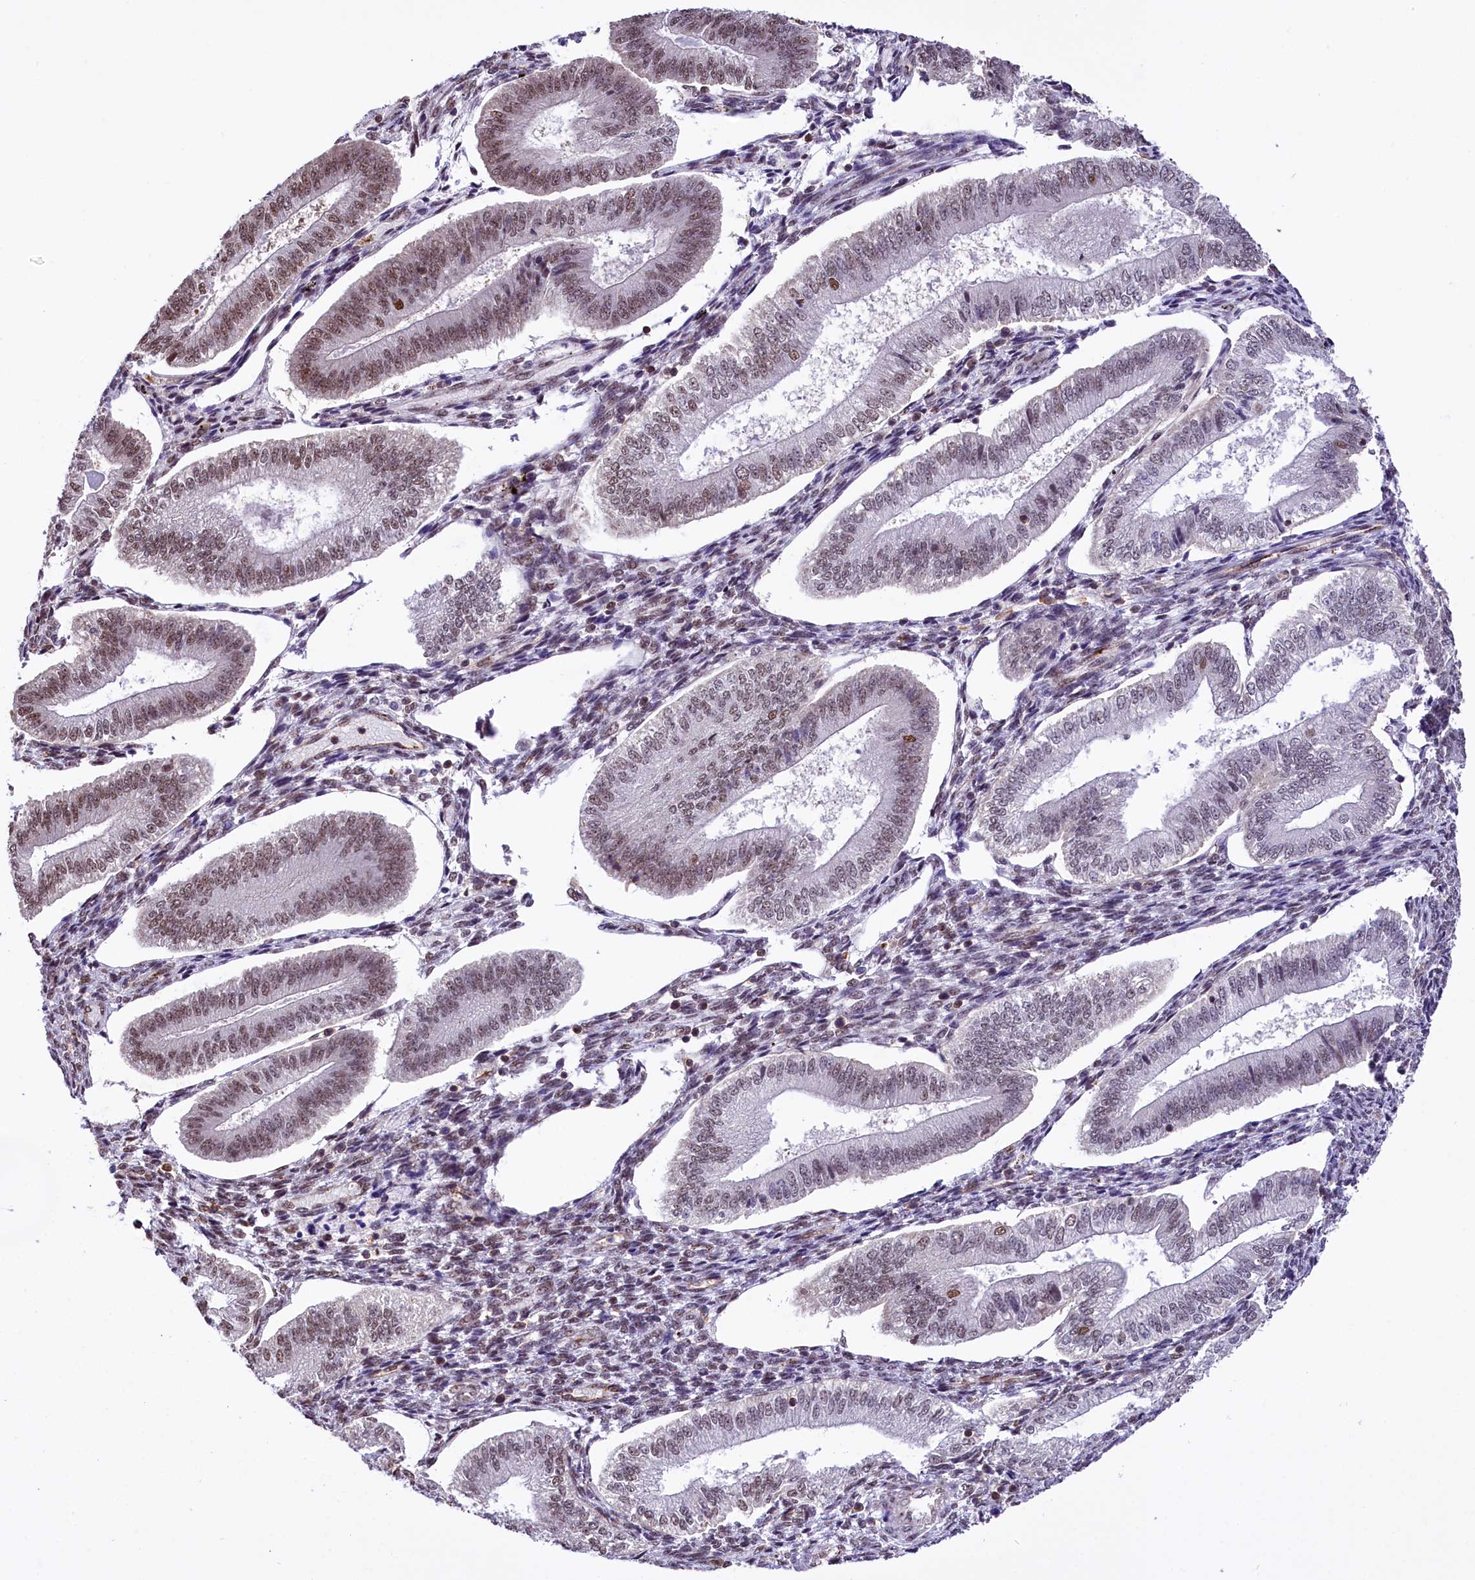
{"staining": {"intensity": "weak", "quantity": "25%-75%", "location": "nuclear"}, "tissue": "endometrium", "cell_type": "Cells in endometrial stroma", "image_type": "normal", "snomed": [{"axis": "morphology", "description": "Normal tissue, NOS"}, {"axis": "topography", "description": "Endometrium"}], "caption": "The micrograph displays a brown stain indicating the presence of a protein in the nuclear of cells in endometrial stroma in endometrium. (IHC, brightfield microscopy, high magnification).", "gene": "MRPL54", "patient": {"sex": "female", "age": 34}}